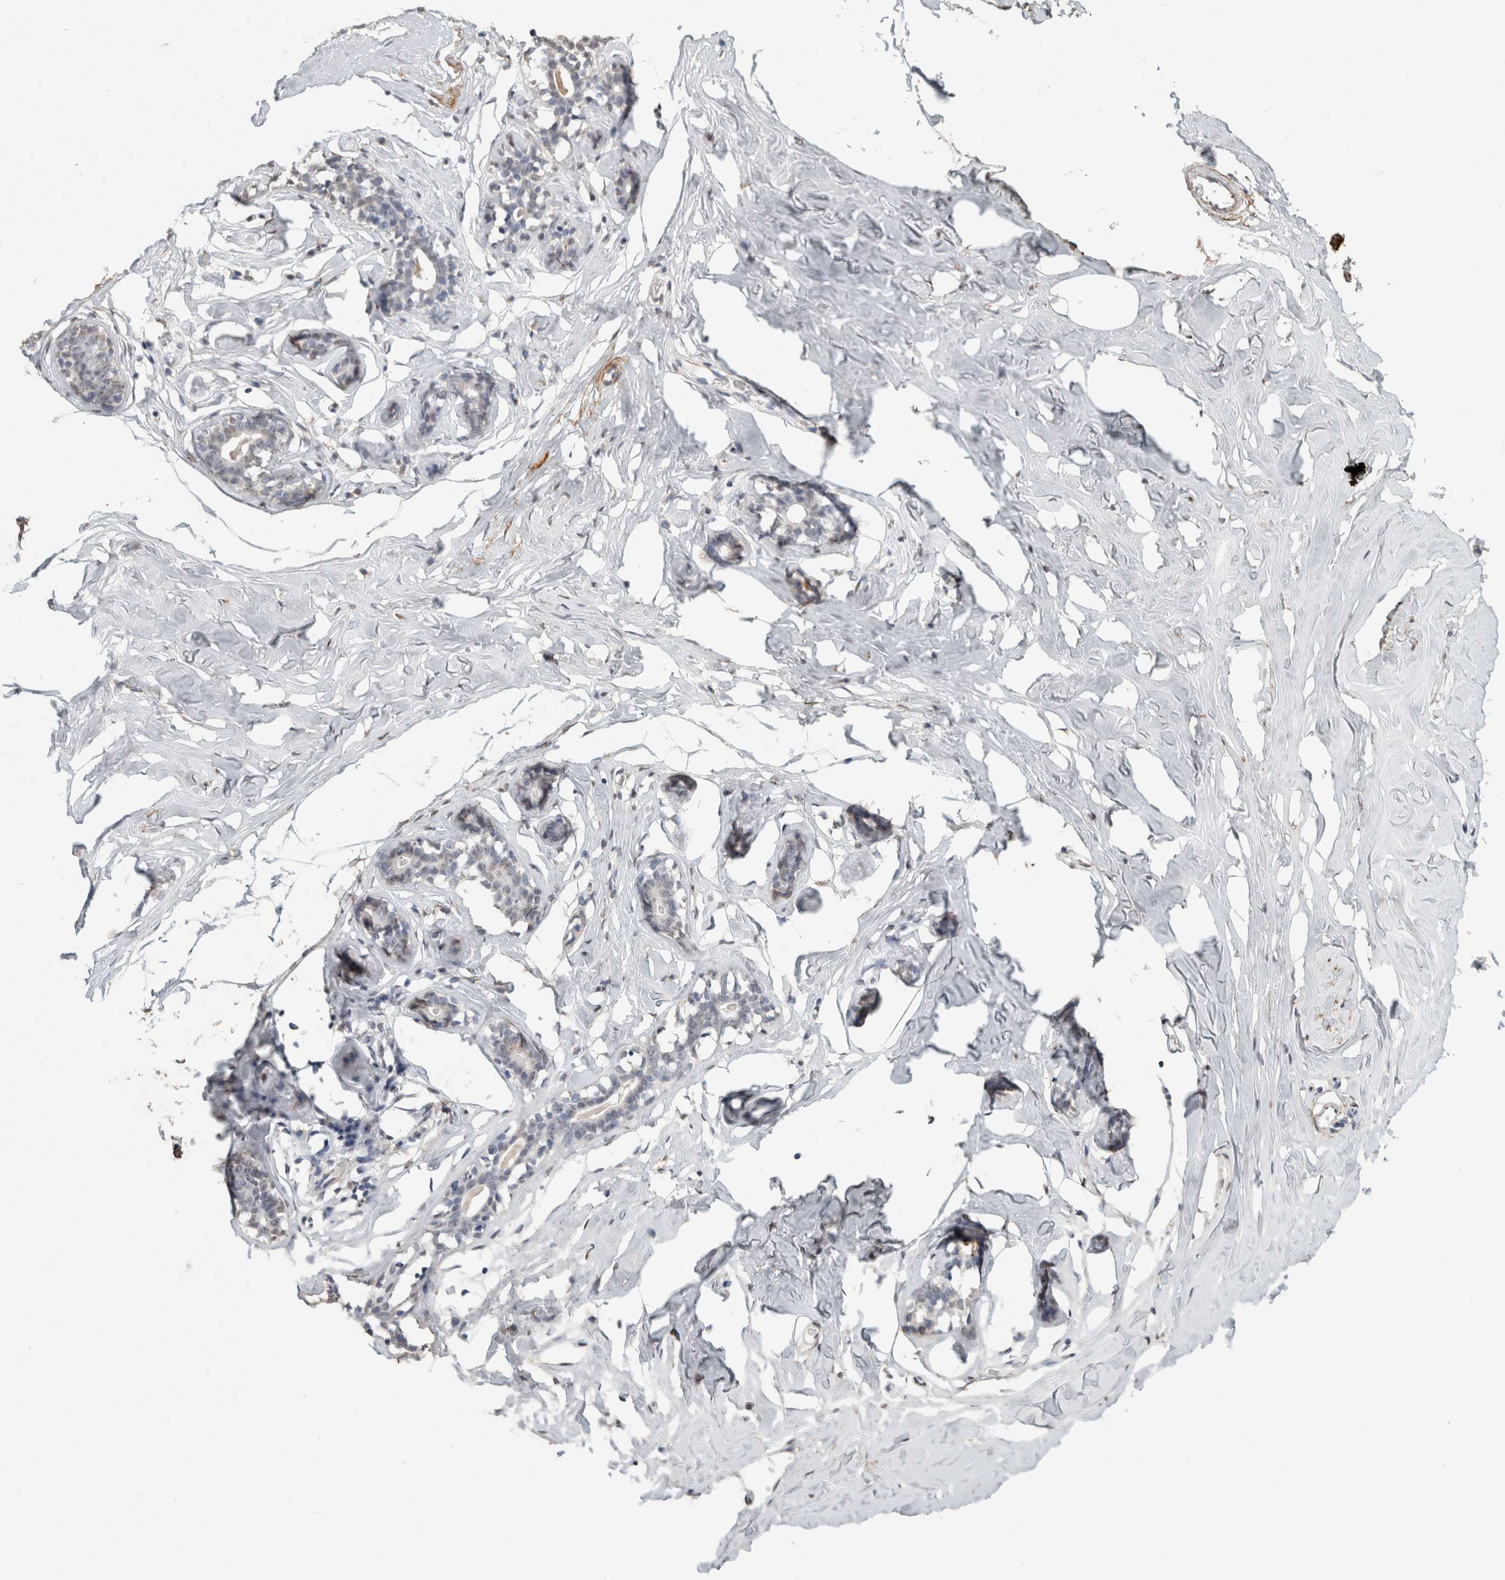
{"staining": {"intensity": "moderate", "quantity": "25%-75%", "location": "cytoplasmic/membranous,nuclear"}, "tissue": "adipose tissue", "cell_type": "Adipocytes", "image_type": "normal", "snomed": [{"axis": "morphology", "description": "Normal tissue, NOS"}, {"axis": "morphology", "description": "Fibrosis, NOS"}, {"axis": "topography", "description": "Breast"}, {"axis": "topography", "description": "Adipose tissue"}], "caption": "Adipose tissue stained with immunohistochemistry demonstrates moderate cytoplasmic/membranous,nuclear expression in approximately 25%-75% of adipocytes.", "gene": "LTBP1", "patient": {"sex": "female", "age": 39}}